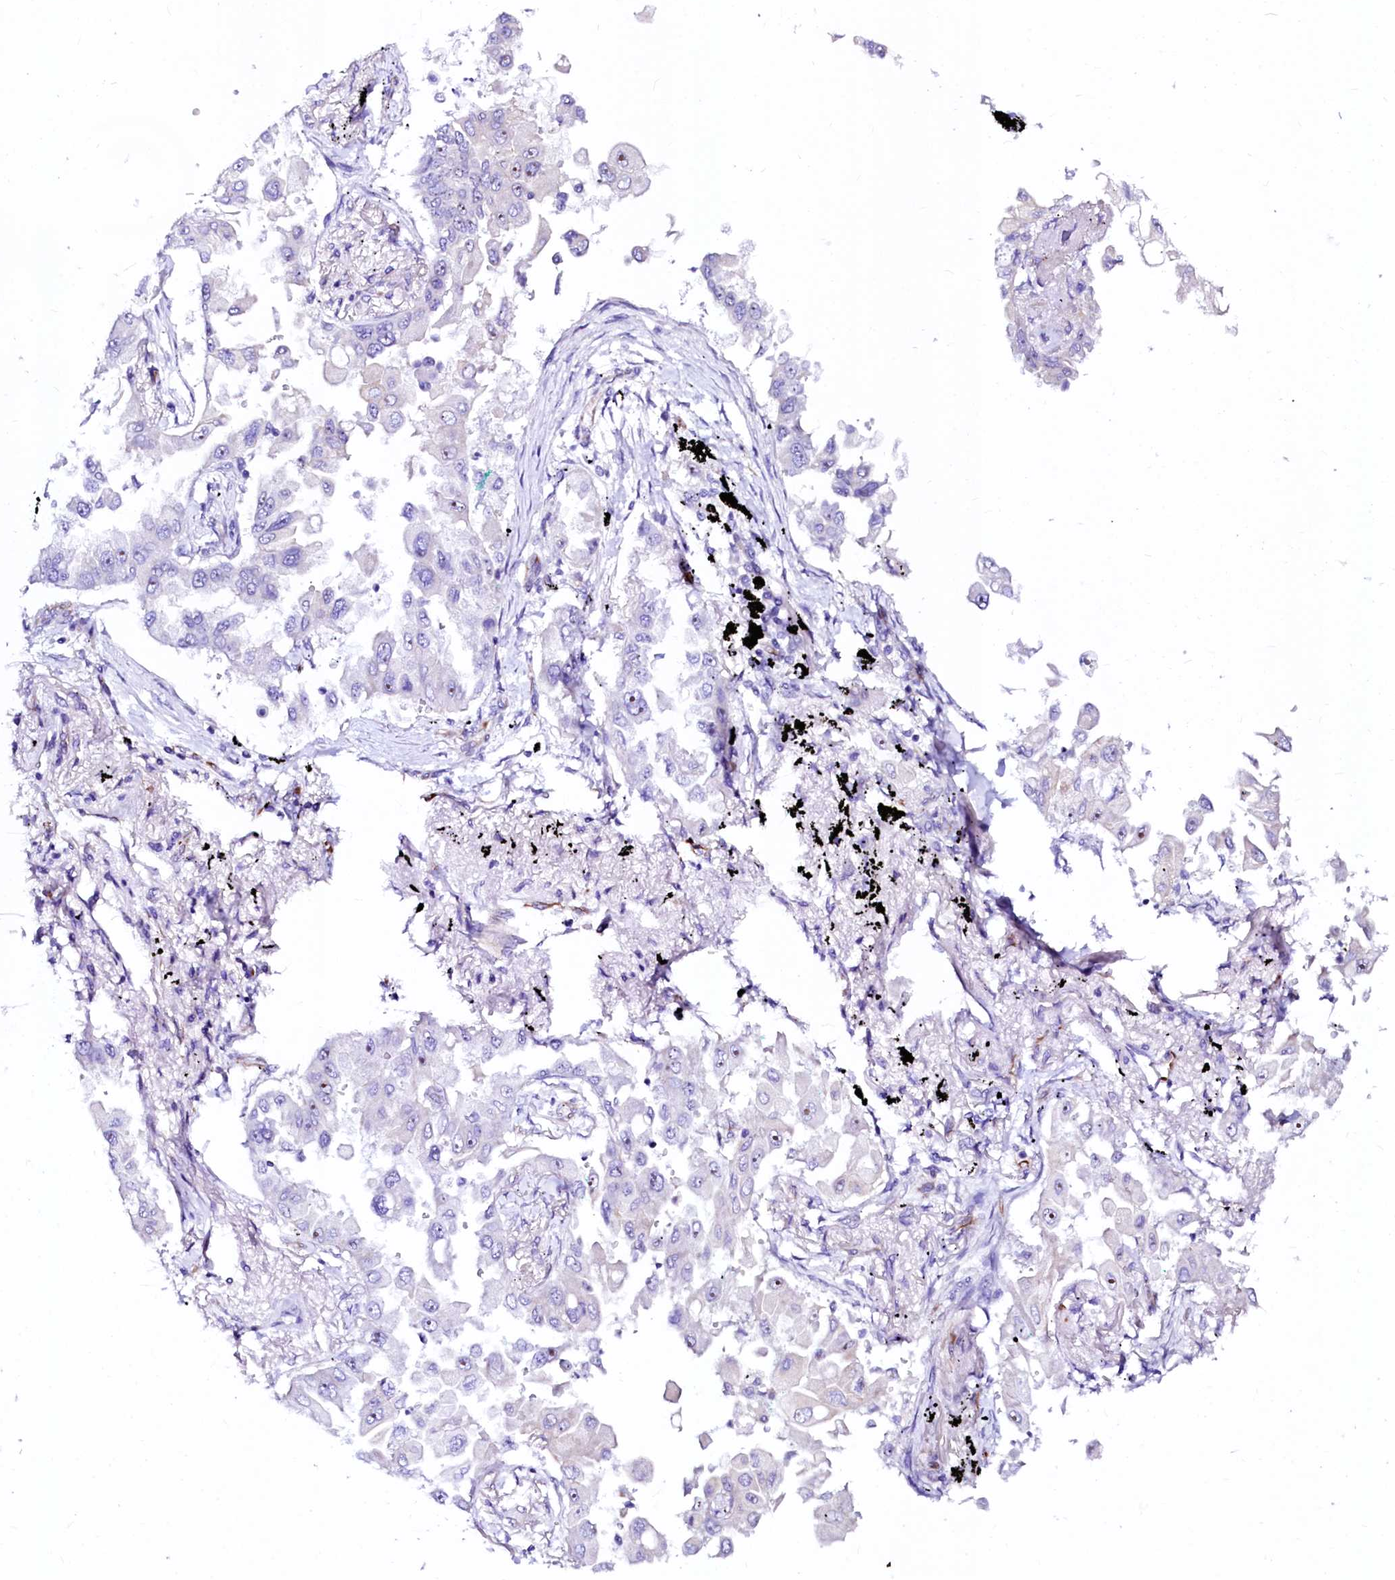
{"staining": {"intensity": "moderate", "quantity": "<25%", "location": "nuclear"}, "tissue": "lung cancer", "cell_type": "Tumor cells", "image_type": "cancer", "snomed": [{"axis": "morphology", "description": "Adenocarcinoma, NOS"}, {"axis": "topography", "description": "Lung"}], "caption": "Protein analysis of lung cancer (adenocarcinoma) tissue demonstrates moderate nuclear expression in approximately <25% of tumor cells.", "gene": "SFR1", "patient": {"sex": "female", "age": 67}}